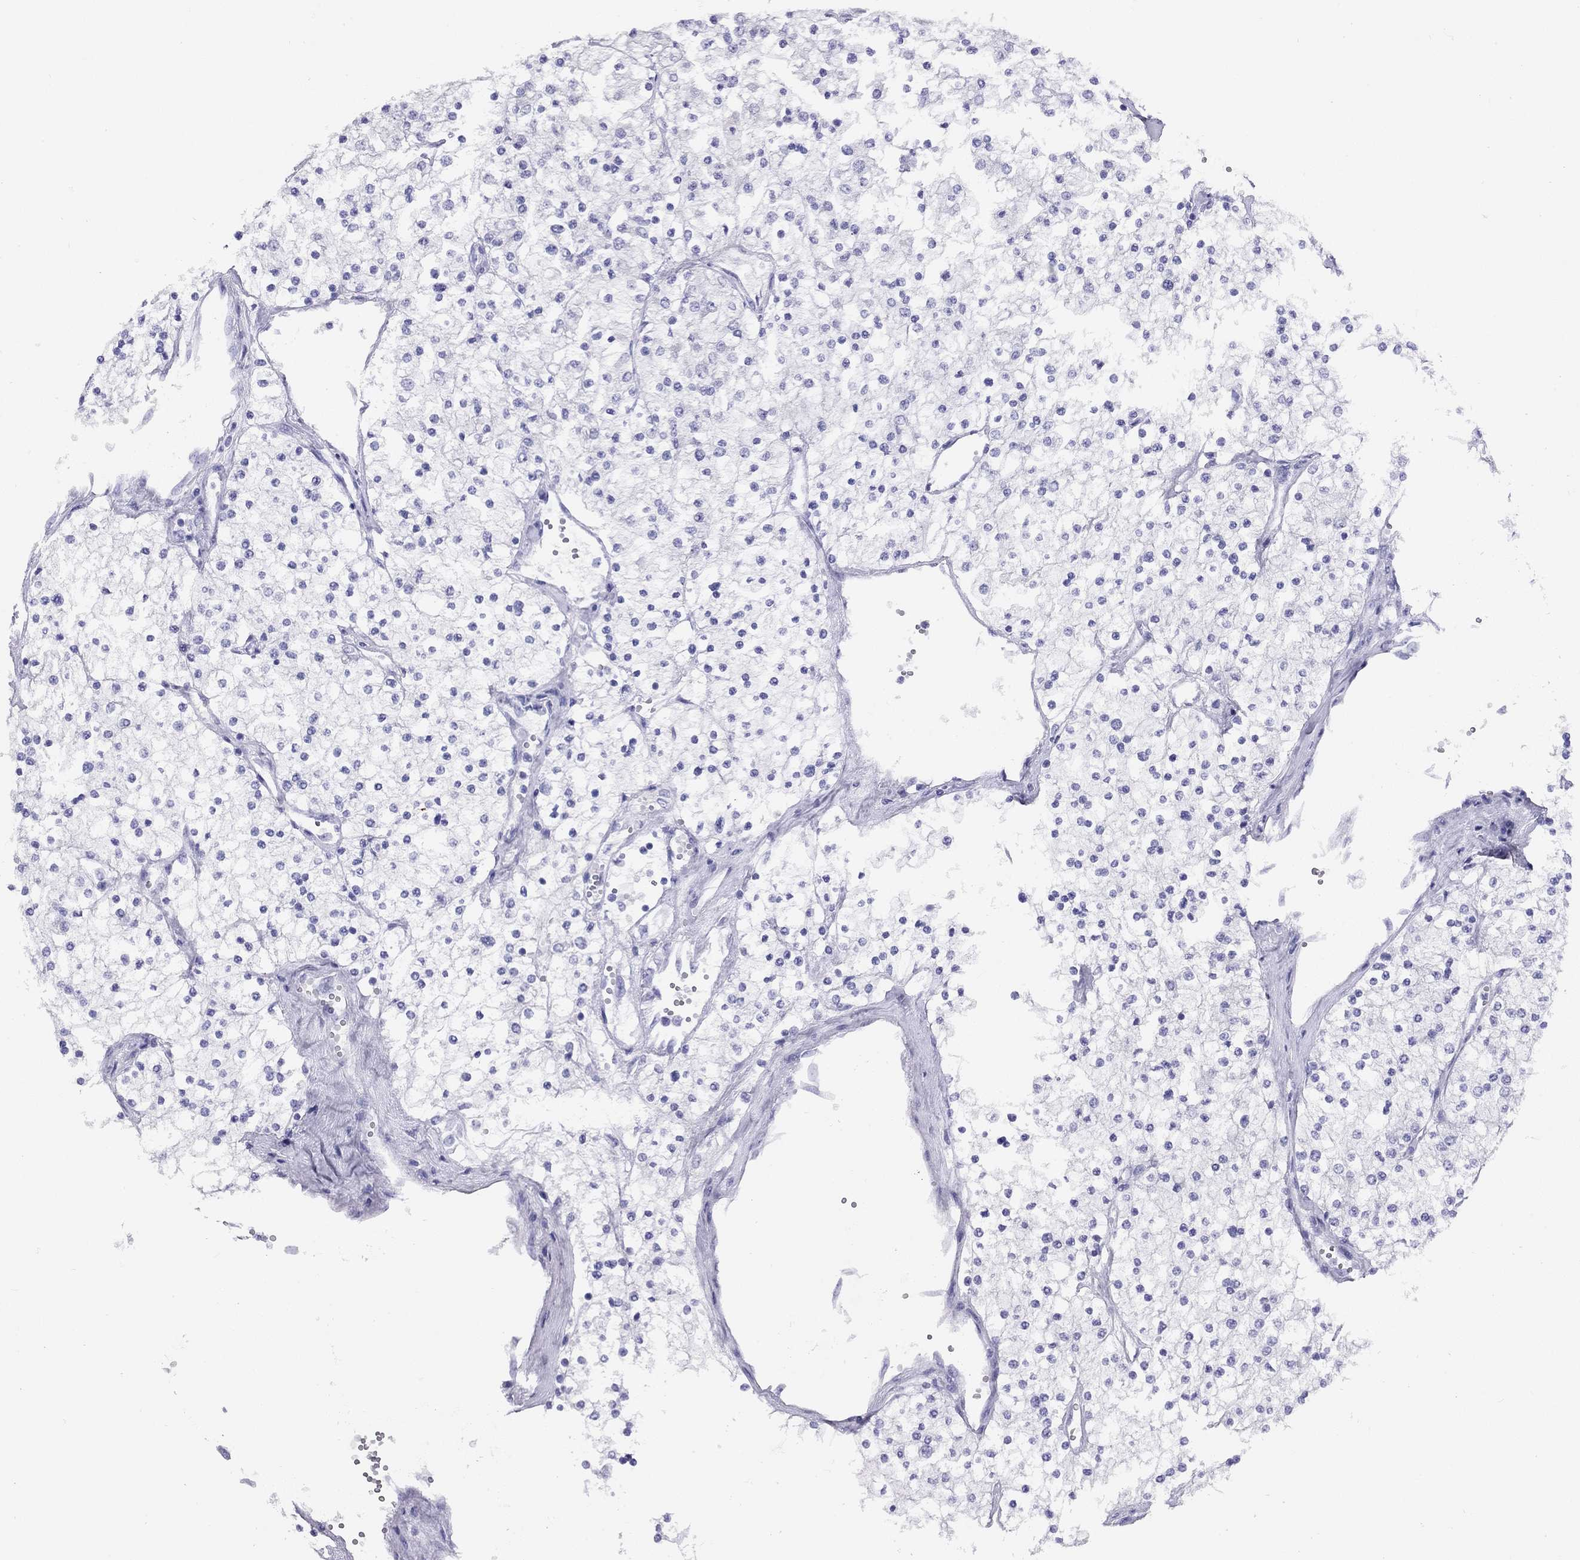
{"staining": {"intensity": "negative", "quantity": "none", "location": "none"}, "tissue": "renal cancer", "cell_type": "Tumor cells", "image_type": "cancer", "snomed": [{"axis": "morphology", "description": "Adenocarcinoma, NOS"}, {"axis": "topography", "description": "Kidney"}], "caption": "This is a micrograph of IHC staining of renal cancer, which shows no positivity in tumor cells.", "gene": "LRIT2", "patient": {"sex": "male", "age": 80}}